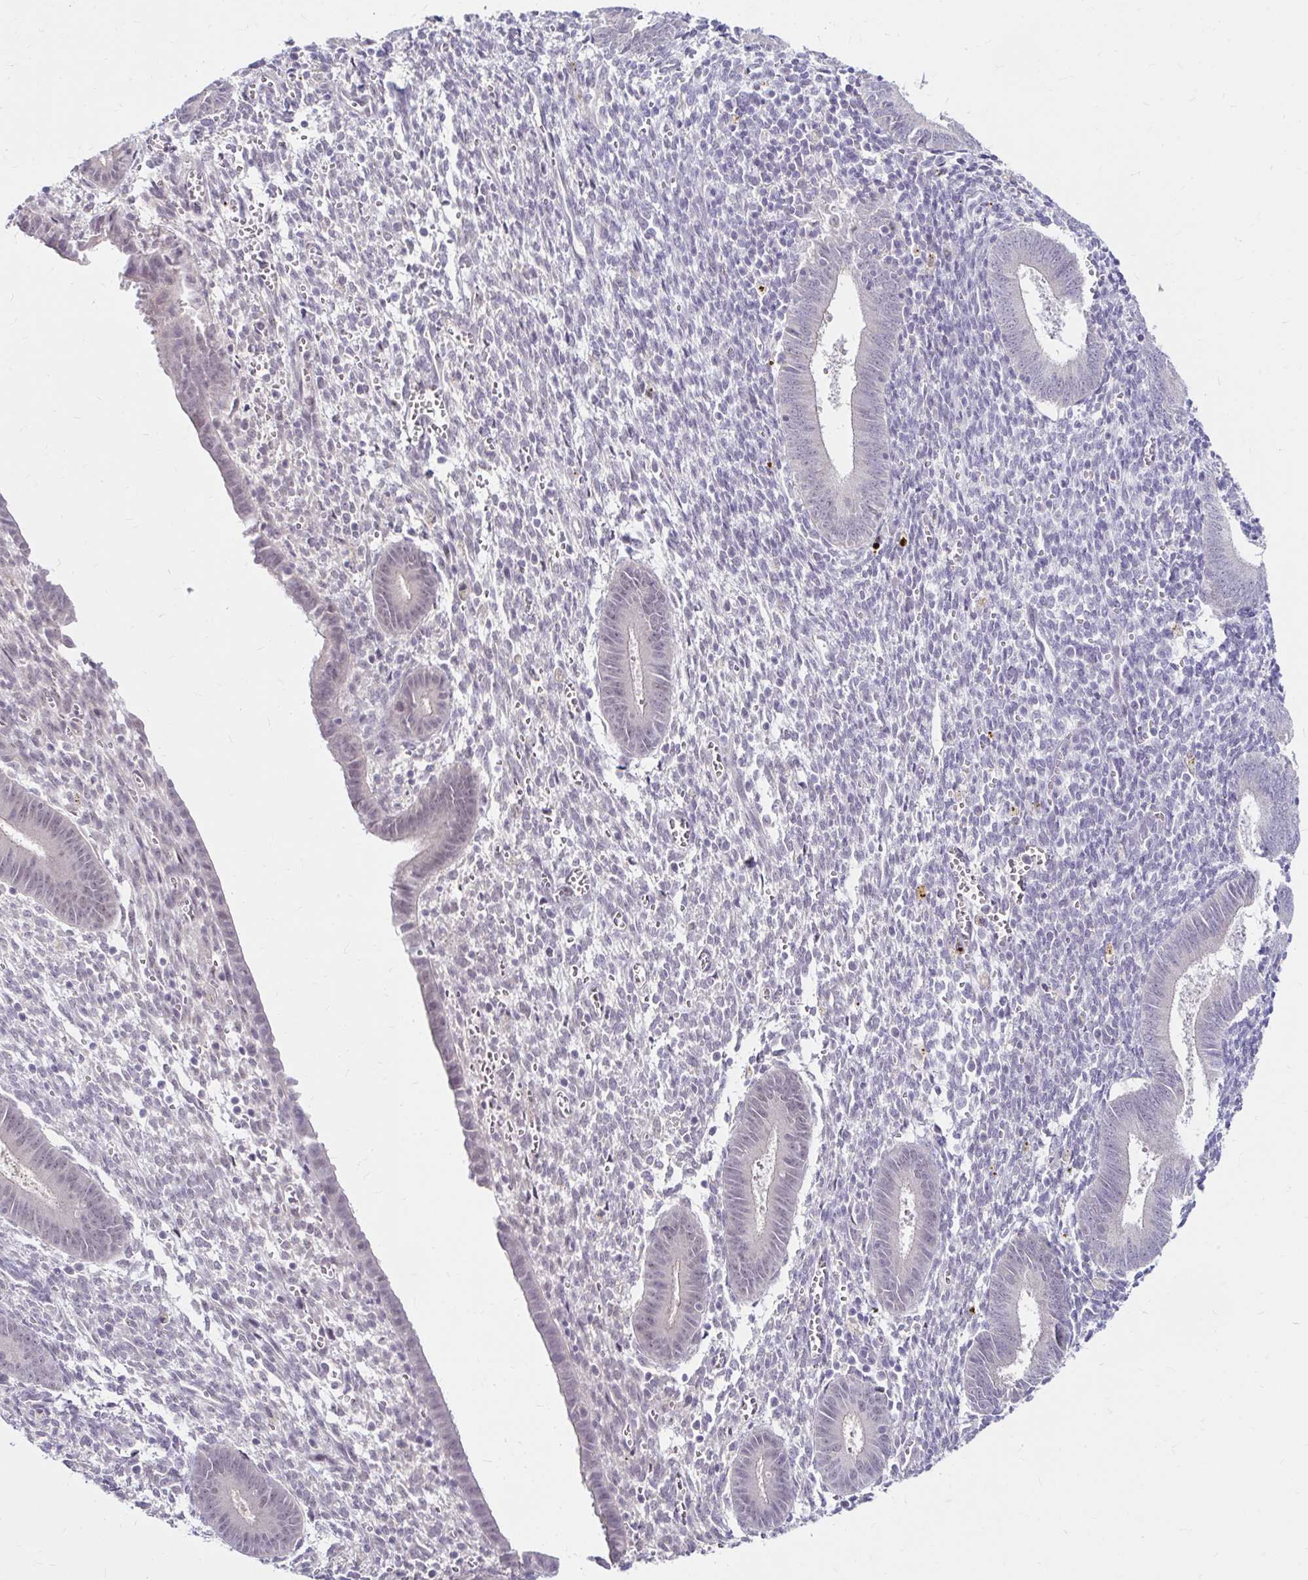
{"staining": {"intensity": "negative", "quantity": "none", "location": "none"}, "tissue": "endometrium", "cell_type": "Cells in endometrial stroma", "image_type": "normal", "snomed": [{"axis": "morphology", "description": "Normal tissue, NOS"}, {"axis": "topography", "description": "Endometrium"}], "caption": "IHC photomicrograph of benign endometrium: endometrium stained with DAB (3,3'-diaminobenzidine) shows no significant protein staining in cells in endometrial stroma. Nuclei are stained in blue.", "gene": "GUCY1A1", "patient": {"sex": "female", "age": 25}}